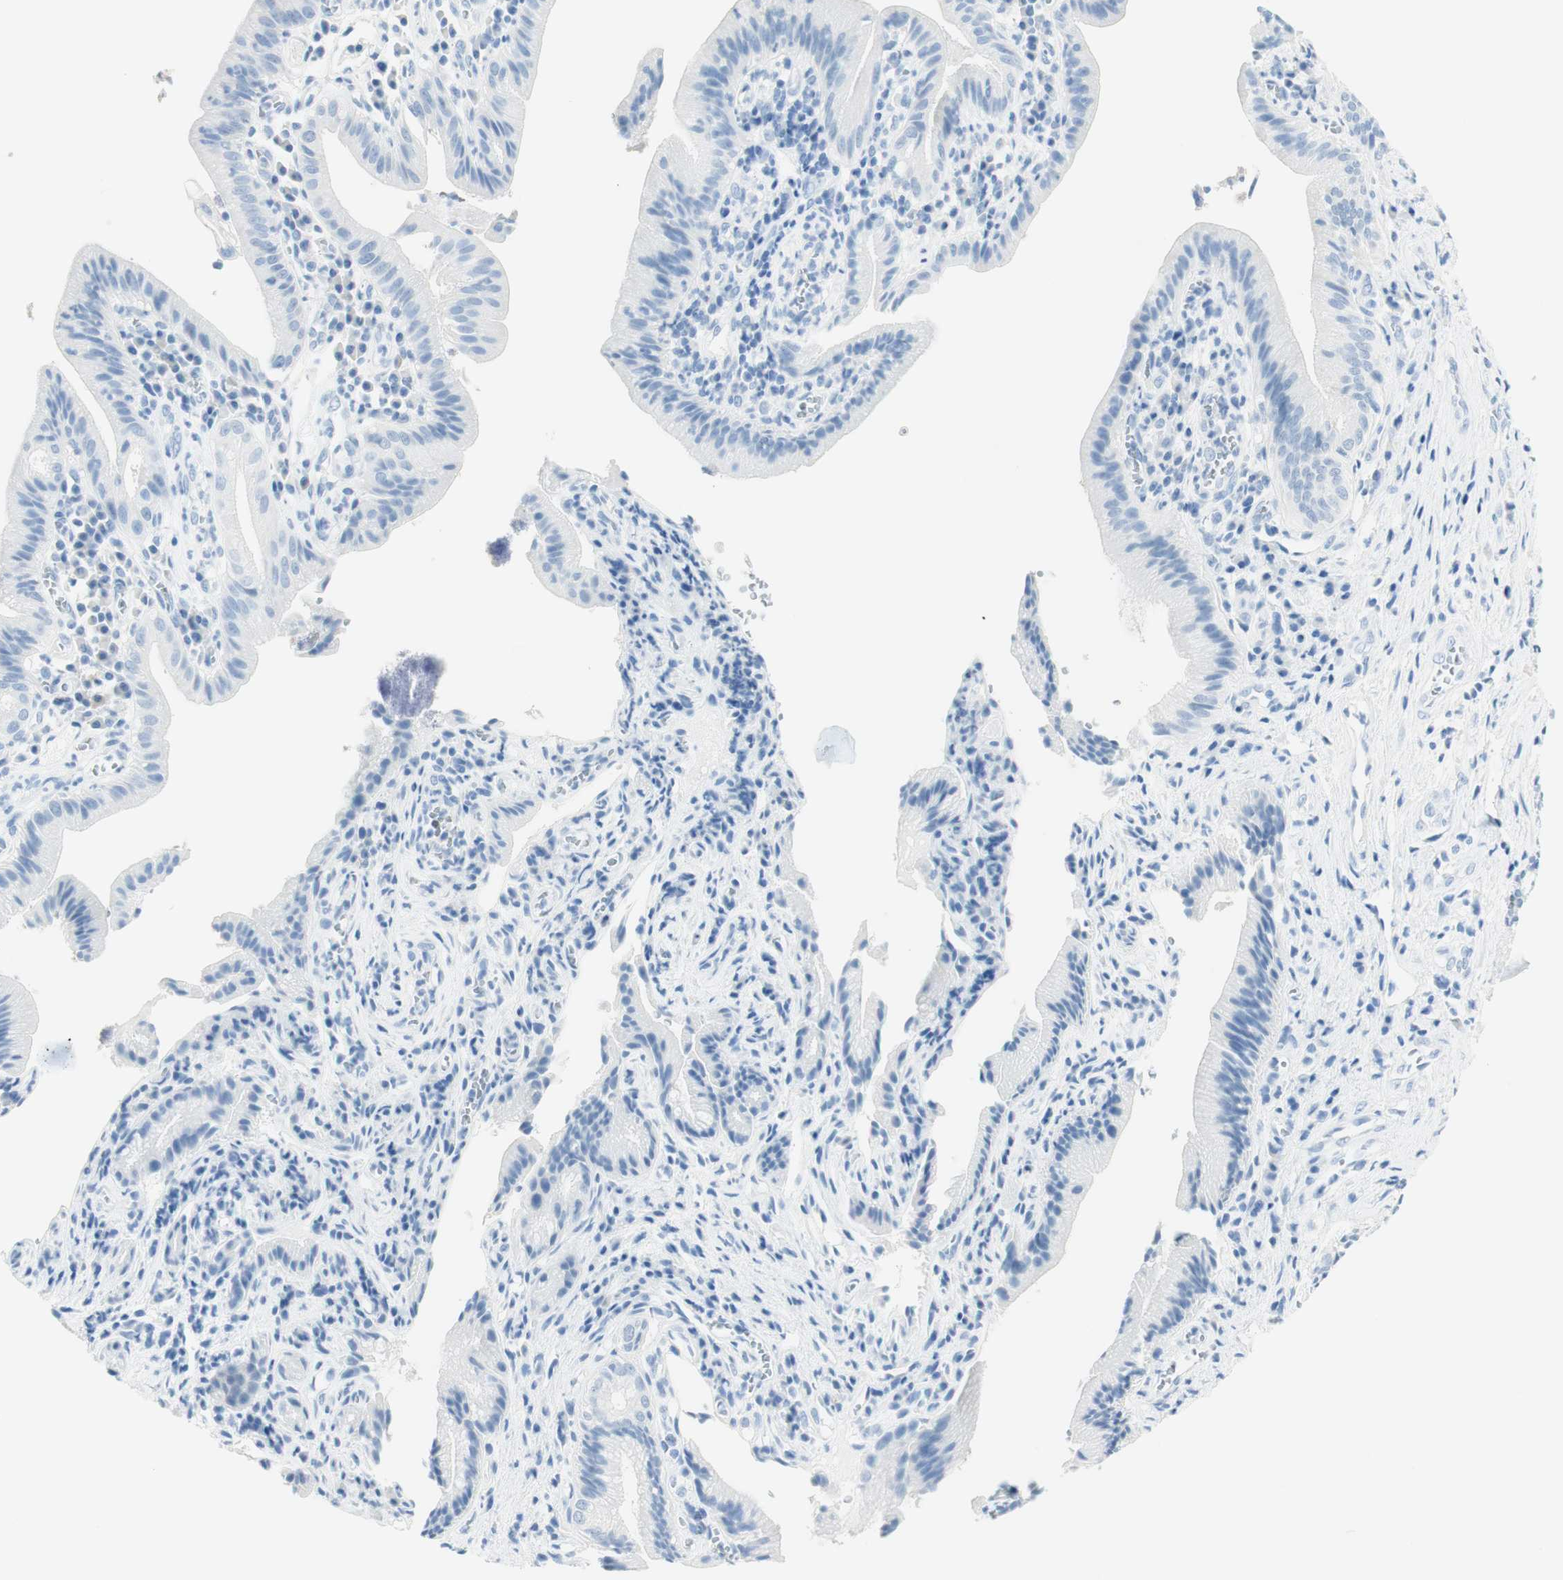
{"staining": {"intensity": "negative", "quantity": "none", "location": "none"}, "tissue": "pancreatic cancer", "cell_type": "Tumor cells", "image_type": "cancer", "snomed": [{"axis": "morphology", "description": "Adenocarcinoma, NOS"}, {"axis": "topography", "description": "Pancreas"}], "caption": "Tumor cells show no significant positivity in pancreatic adenocarcinoma.", "gene": "TPO", "patient": {"sex": "female", "age": 75}}